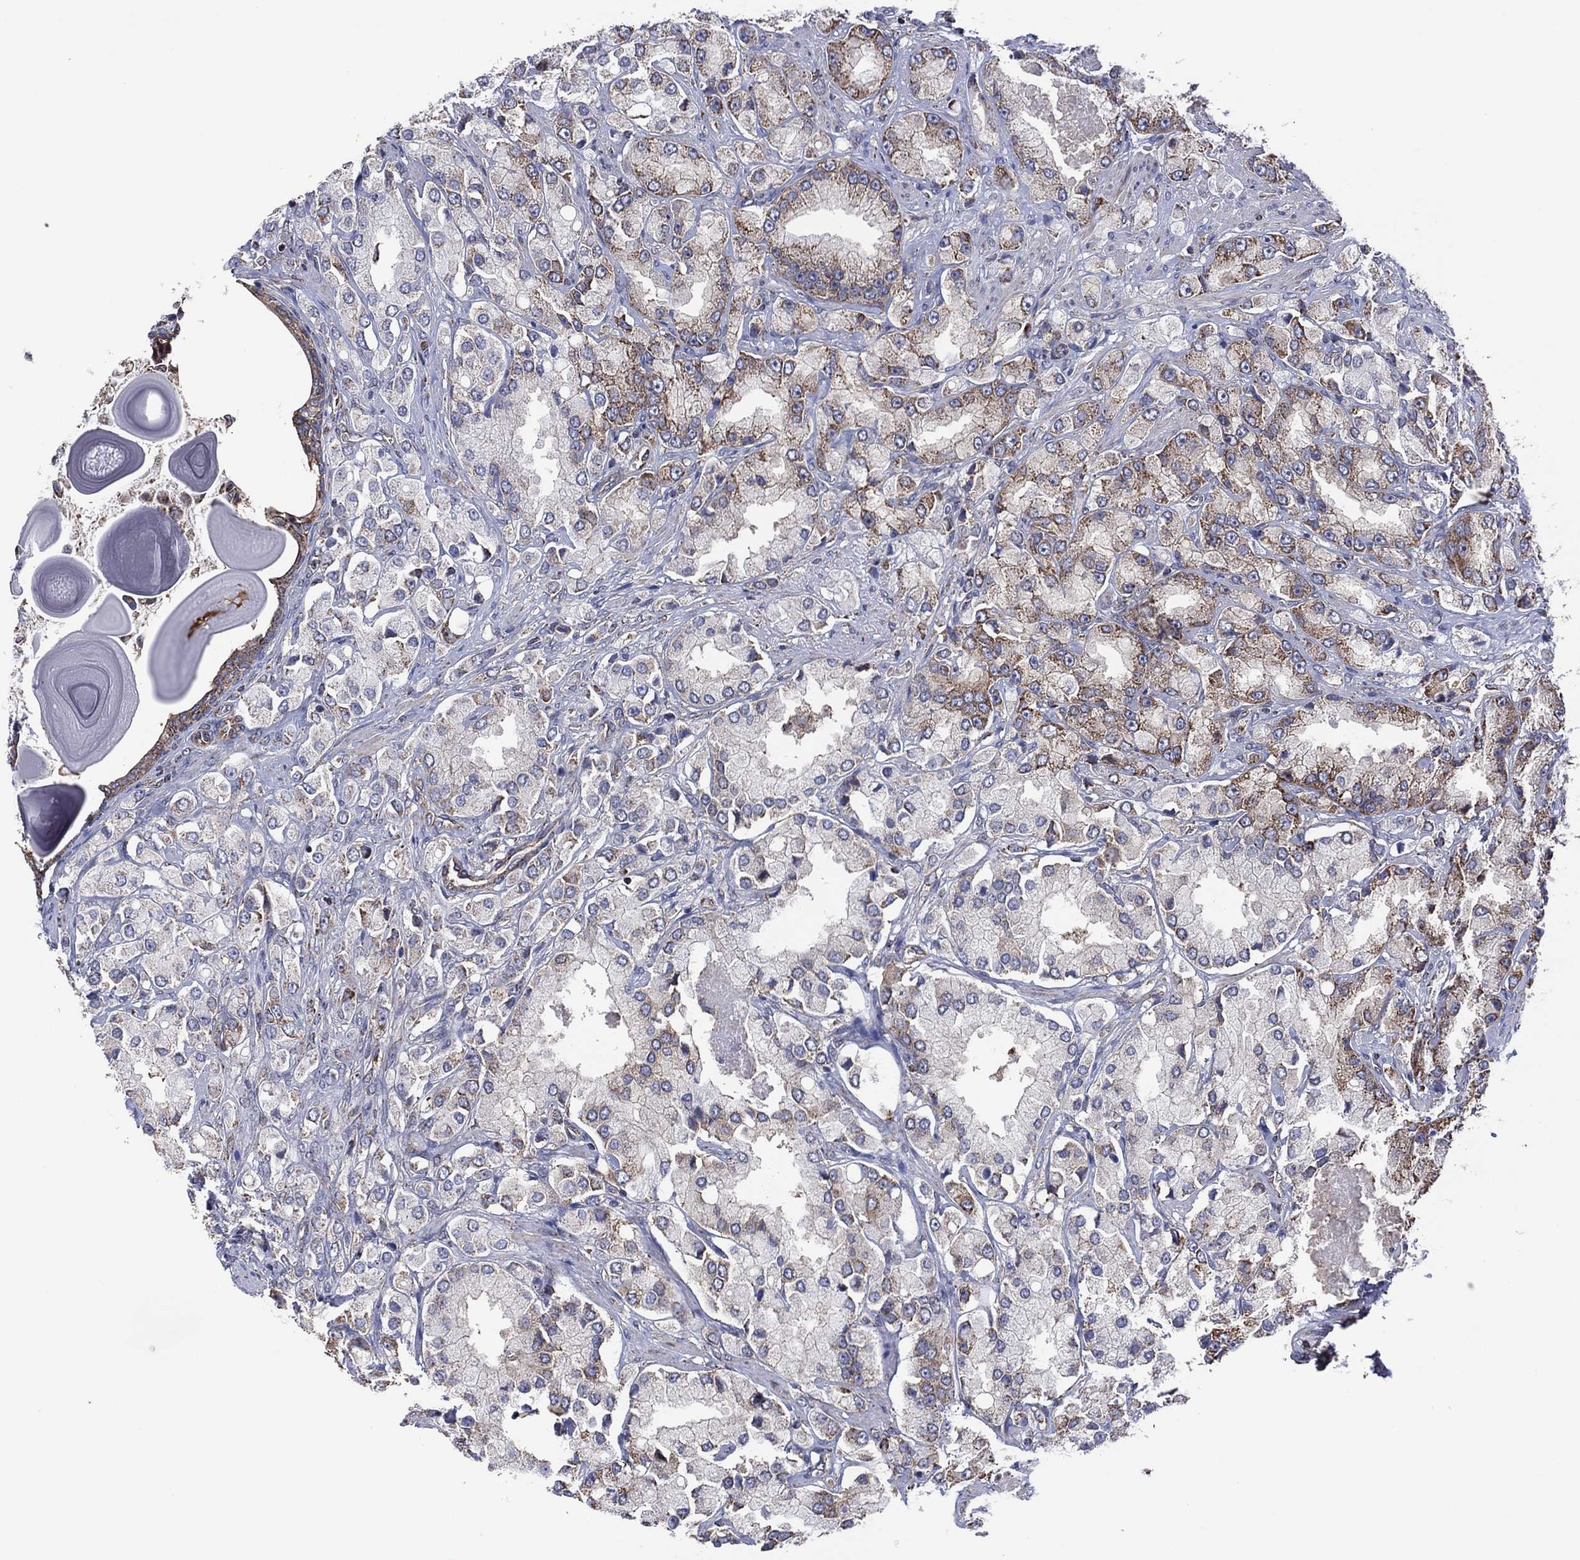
{"staining": {"intensity": "weak", "quantity": "25%-75%", "location": "cytoplasmic/membranous"}, "tissue": "prostate cancer", "cell_type": "Tumor cells", "image_type": "cancer", "snomed": [{"axis": "morphology", "description": "Adenocarcinoma, NOS"}, {"axis": "topography", "description": "Prostate and seminal vesicle, NOS"}, {"axis": "topography", "description": "Prostate"}], "caption": "A high-resolution histopathology image shows immunohistochemistry staining of prostate cancer (adenocarcinoma), which shows weak cytoplasmic/membranous positivity in approximately 25%-75% of tumor cells. (DAB (3,3'-diaminobenzidine) = brown stain, brightfield microscopy at high magnification).", "gene": "PIDD1", "patient": {"sex": "male", "age": 64}}